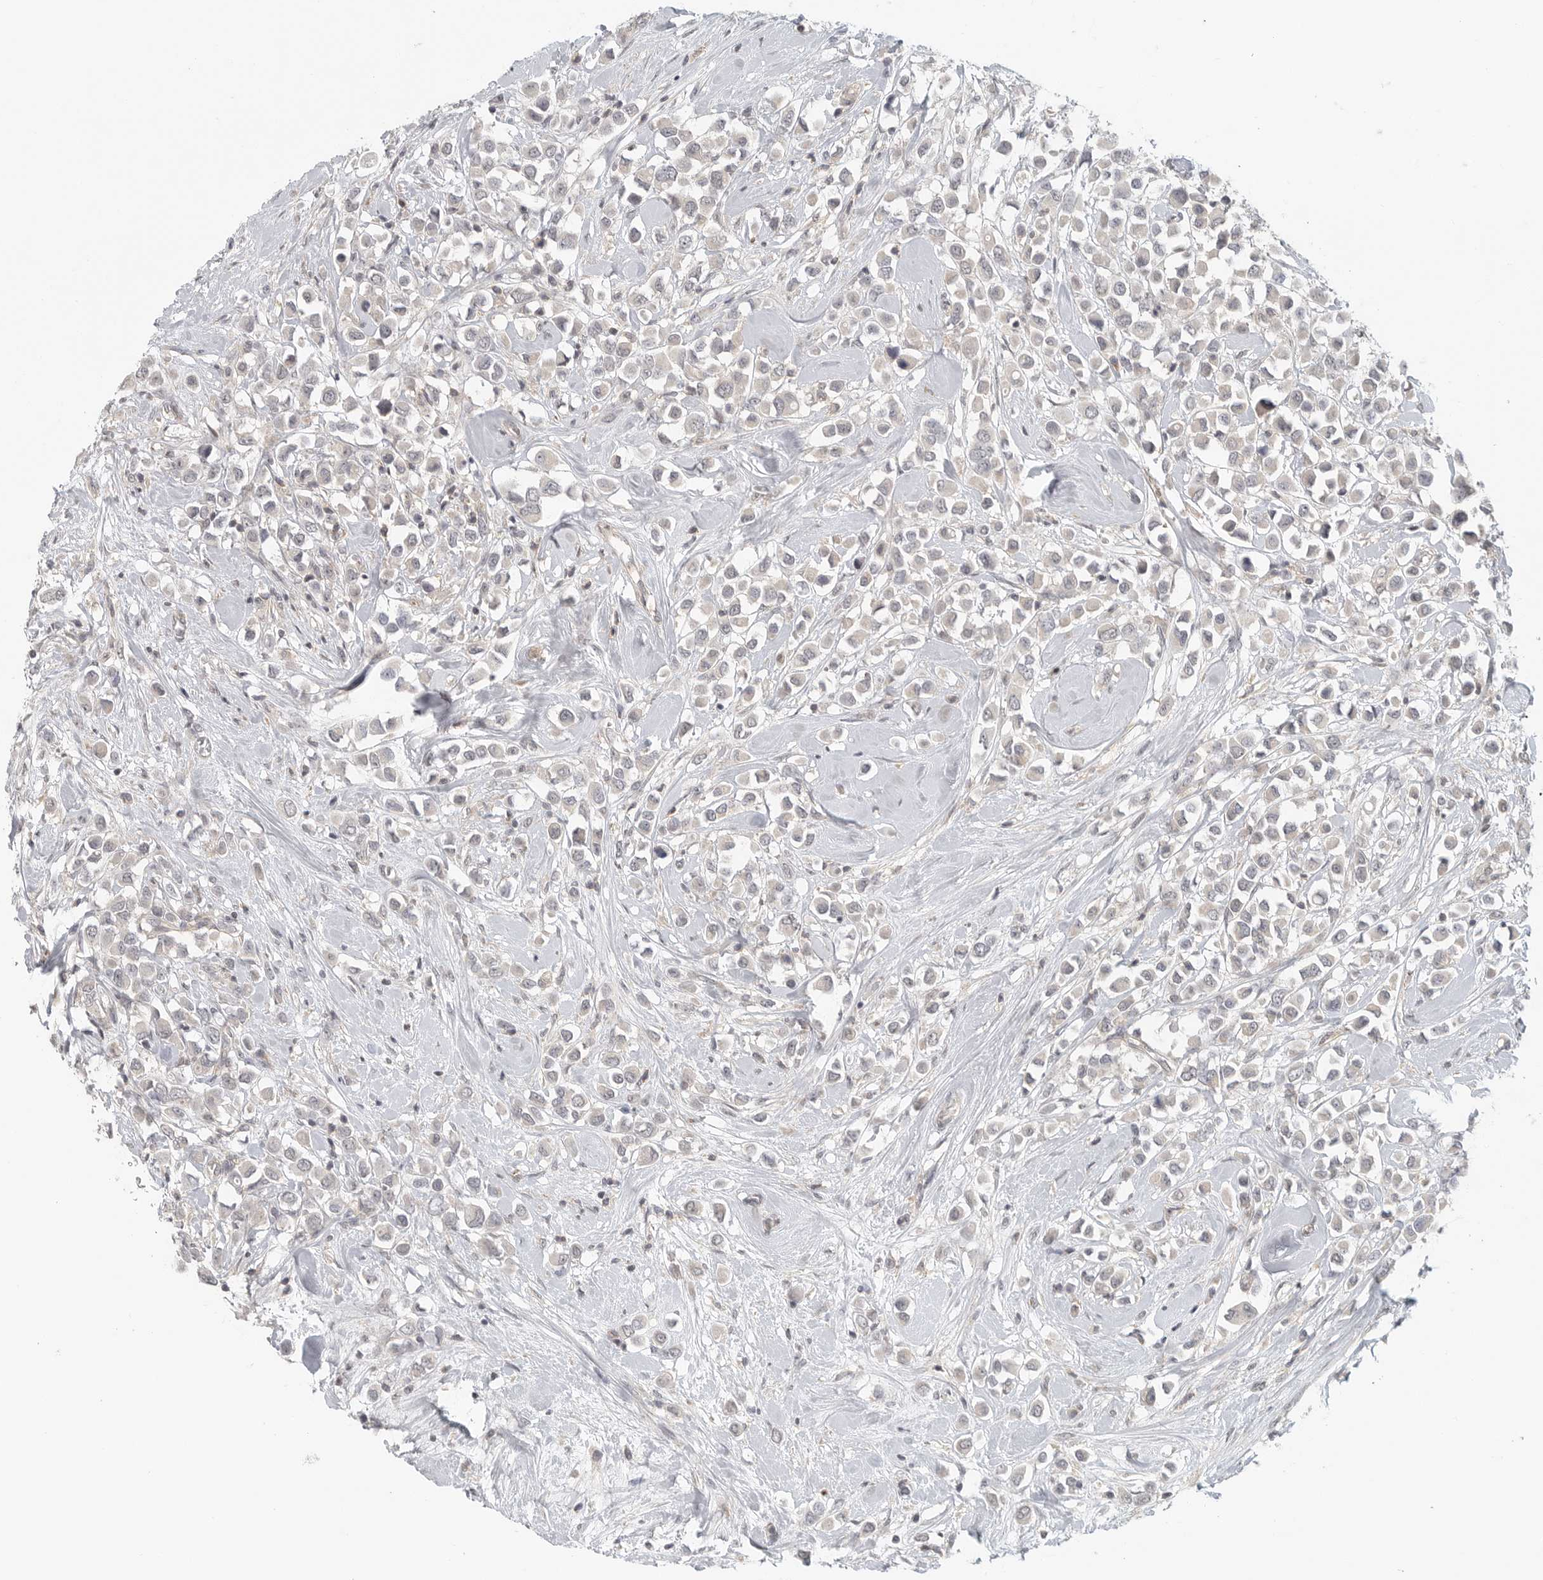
{"staining": {"intensity": "negative", "quantity": "none", "location": "none"}, "tissue": "breast cancer", "cell_type": "Tumor cells", "image_type": "cancer", "snomed": [{"axis": "morphology", "description": "Duct carcinoma"}, {"axis": "topography", "description": "Breast"}], "caption": "Tumor cells show no significant protein staining in breast infiltrating ductal carcinoma.", "gene": "HDAC6", "patient": {"sex": "female", "age": 61}}